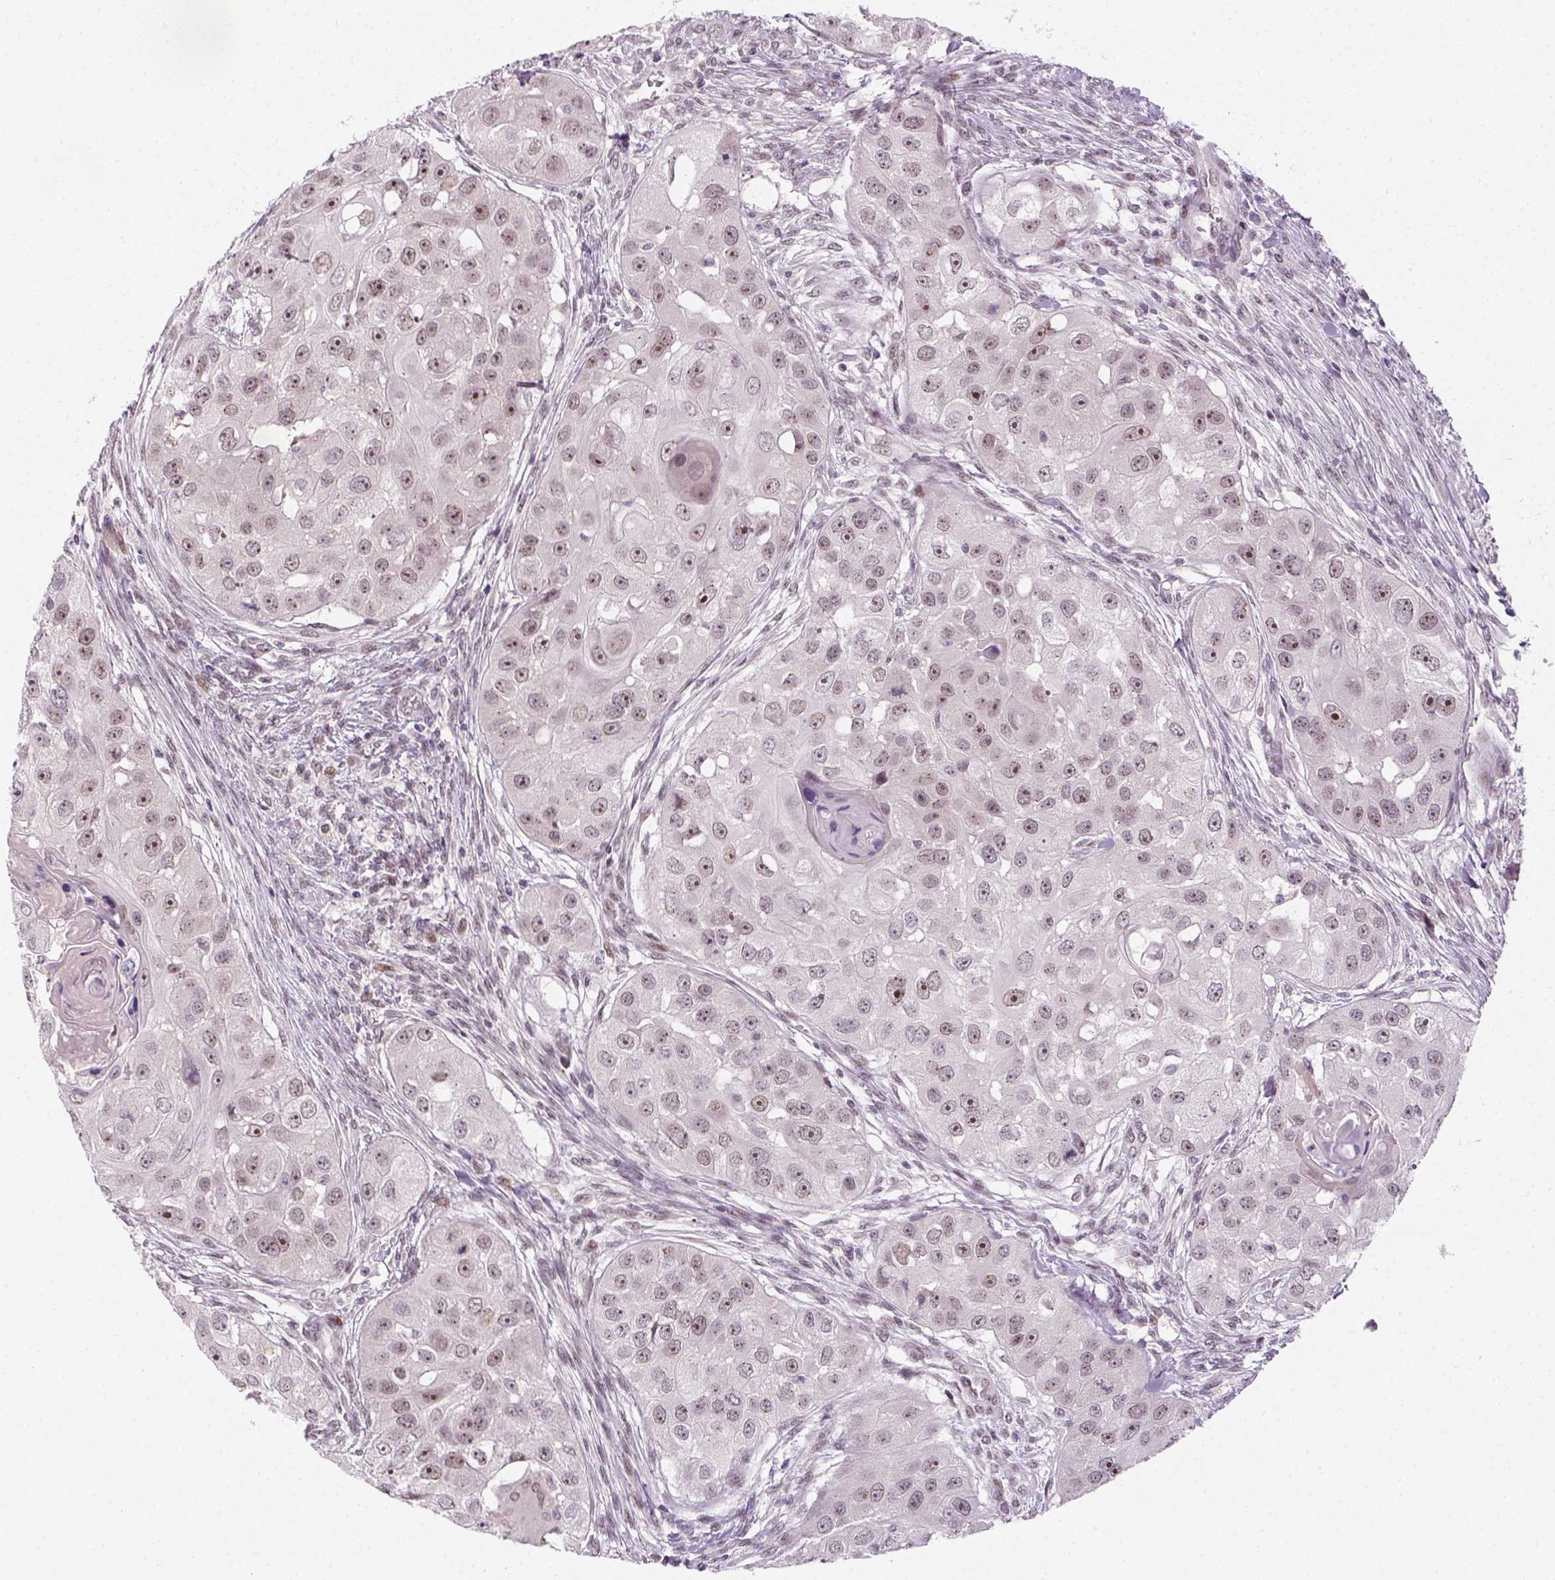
{"staining": {"intensity": "moderate", "quantity": "<25%", "location": "nuclear"}, "tissue": "head and neck cancer", "cell_type": "Tumor cells", "image_type": "cancer", "snomed": [{"axis": "morphology", "description": "Squamous cell carcinoma, NOS"}, {"axis": "topography", "description": "Head-Neck"}], "caption": "Brown immunohistochemical staining in head and neck cancer shows moderate nuclear staining in about <25% of tumor cells.", "gene": "MAGEB3", "patient": {"sex": "male", "age": 51}}